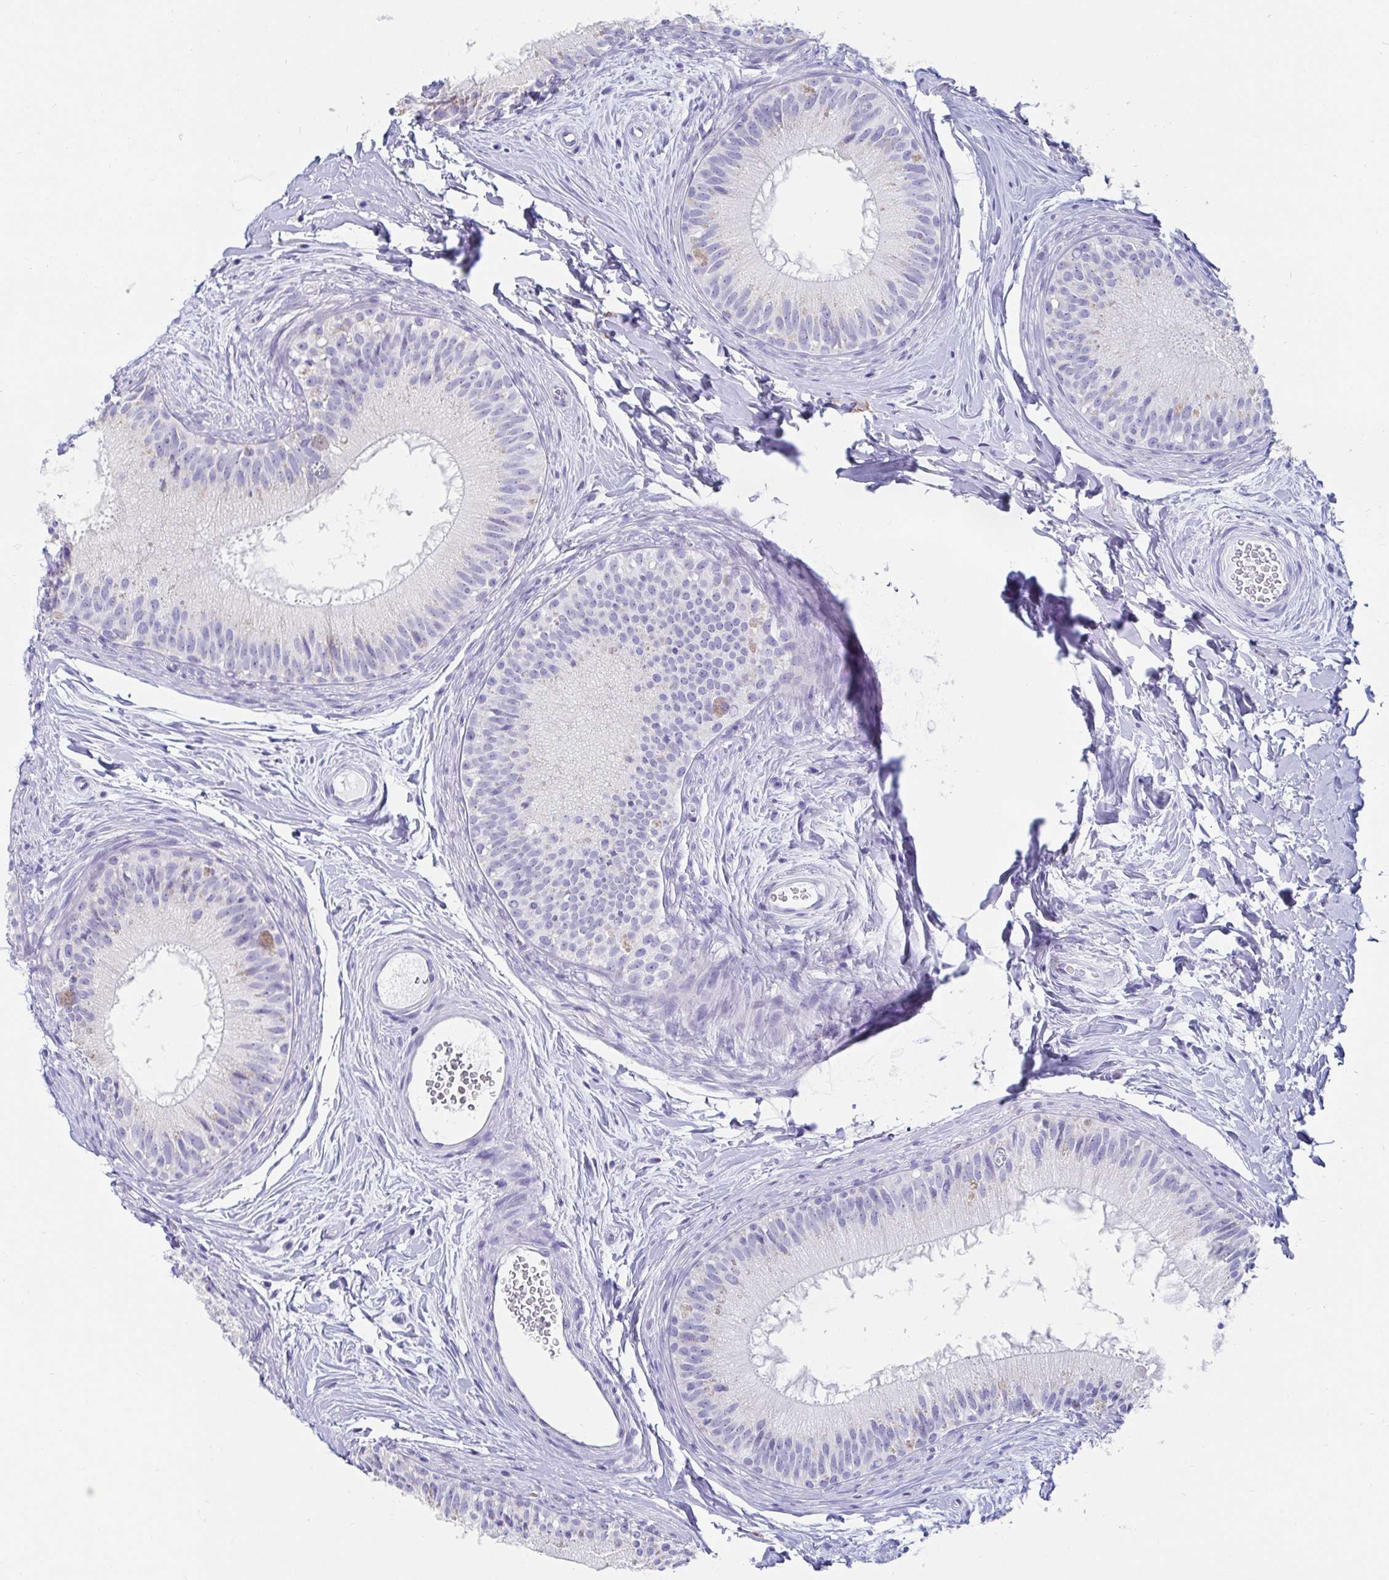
{"staining": {"intensity": "negative", "quantity": "none", "location": "none"}, "tissue": "epididymis", "cell_type": "Glandular cells", "image_type": "normal", "snomed": [{"axis": "morphology", "description": "Normal tissue, NOS"}, {"axis": "topography", "description": "Epididymis"}], "caption": "The micrograph displays no significant positivity in glandular cells of epididymis.", "gene": "C4orf17", "patient": {"sex": "male", "age": 44}}